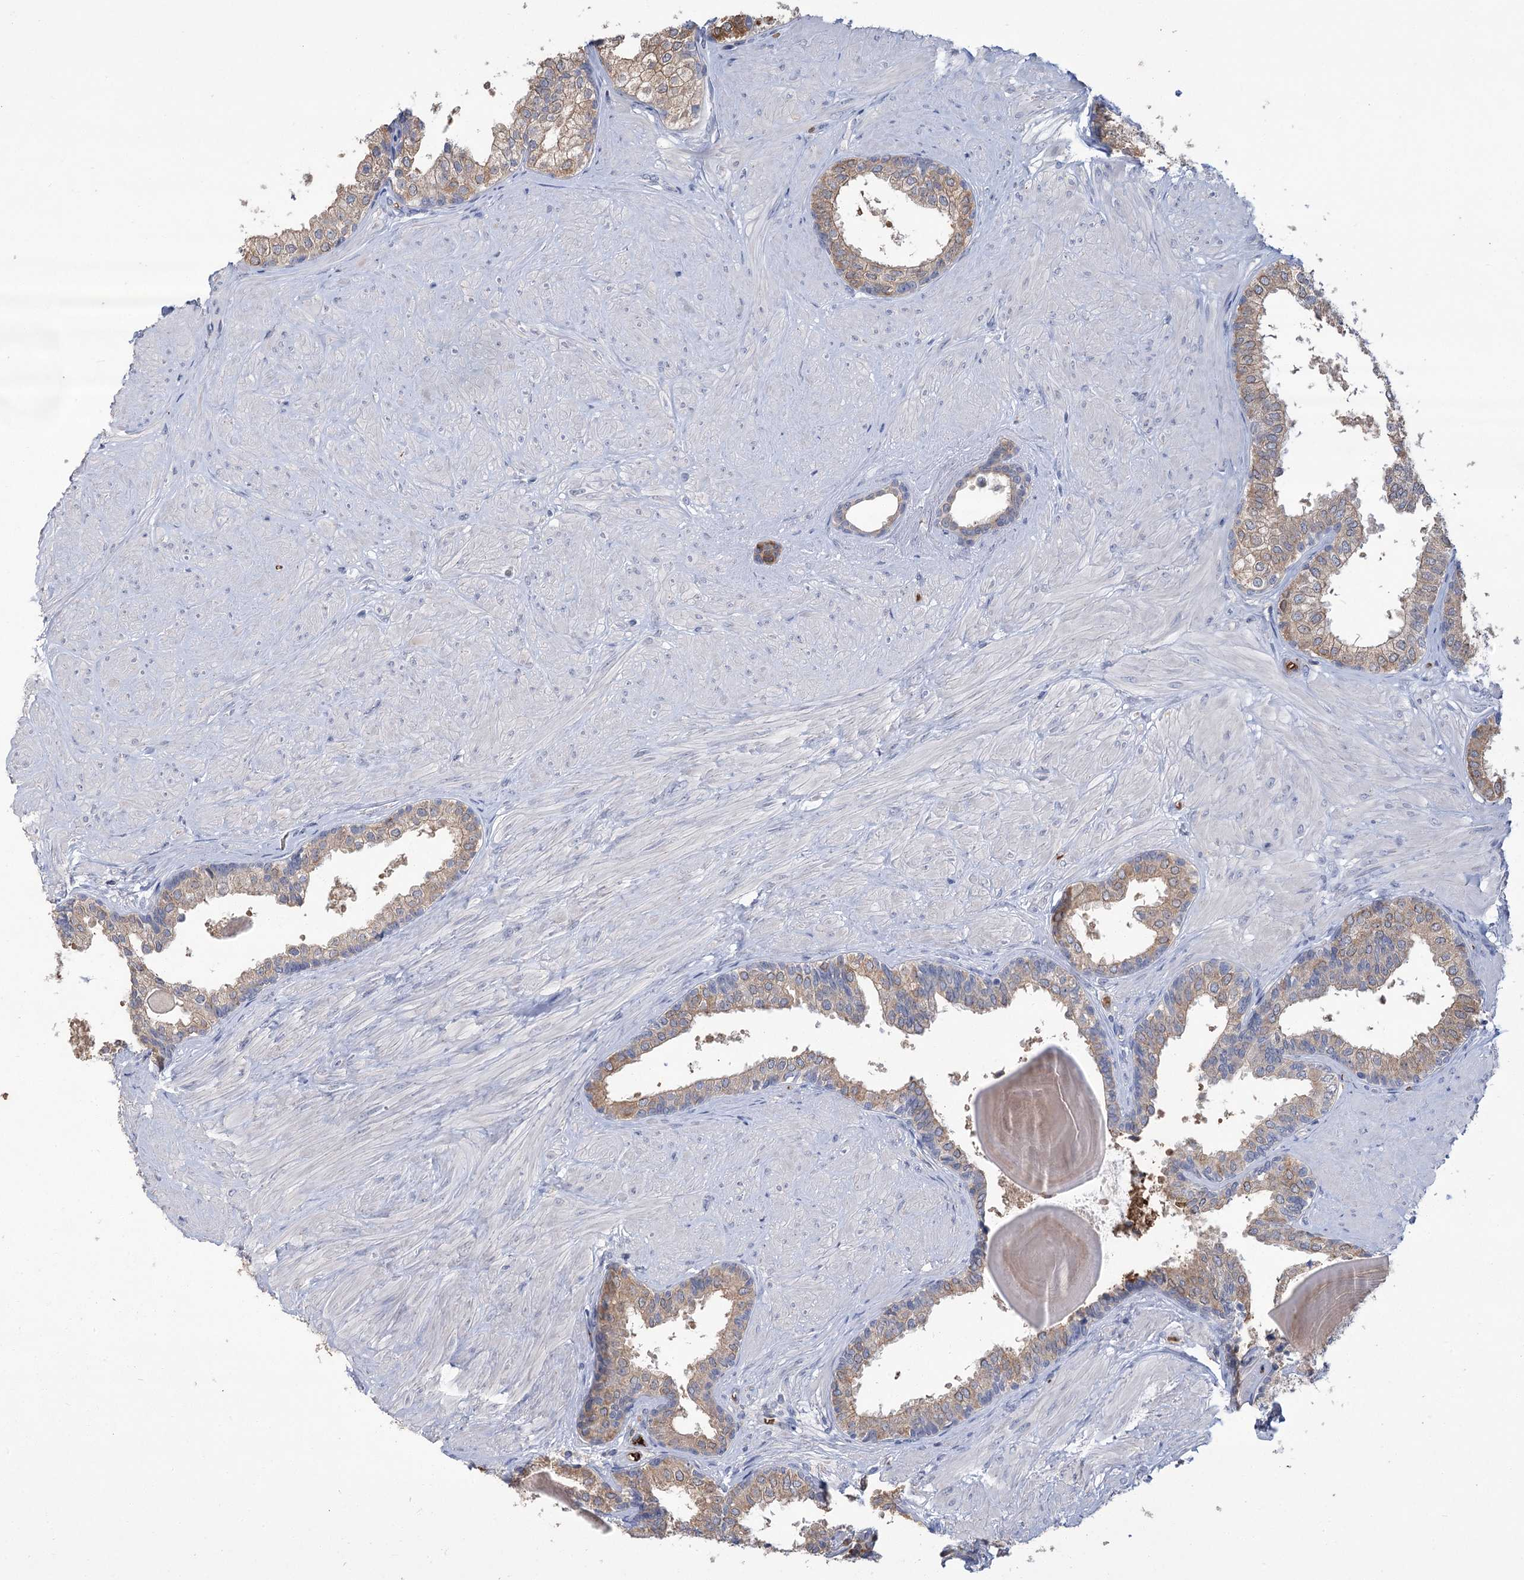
{"staining": {"intensity": "weak", "quantity": "25%-75%", "location": "cytoplasmic/membranous"}, "tissue": "prostate", "cell_type": "Glandular cells", "image_type": "normal", "snomed": [{"axis": "morphology", "description": "Normal tissue, NOS"}, {"axis": "topography", "description": "Prostate"}], "caption": "About 25%-75% of glandular cells in unremarkable prostate reveal weak cytoplasmic/membranous protein positivity as visualized by brown immunohistochemical staining.", "gene": "HBA1", "patient": {"sex": "male", "age": 48}}